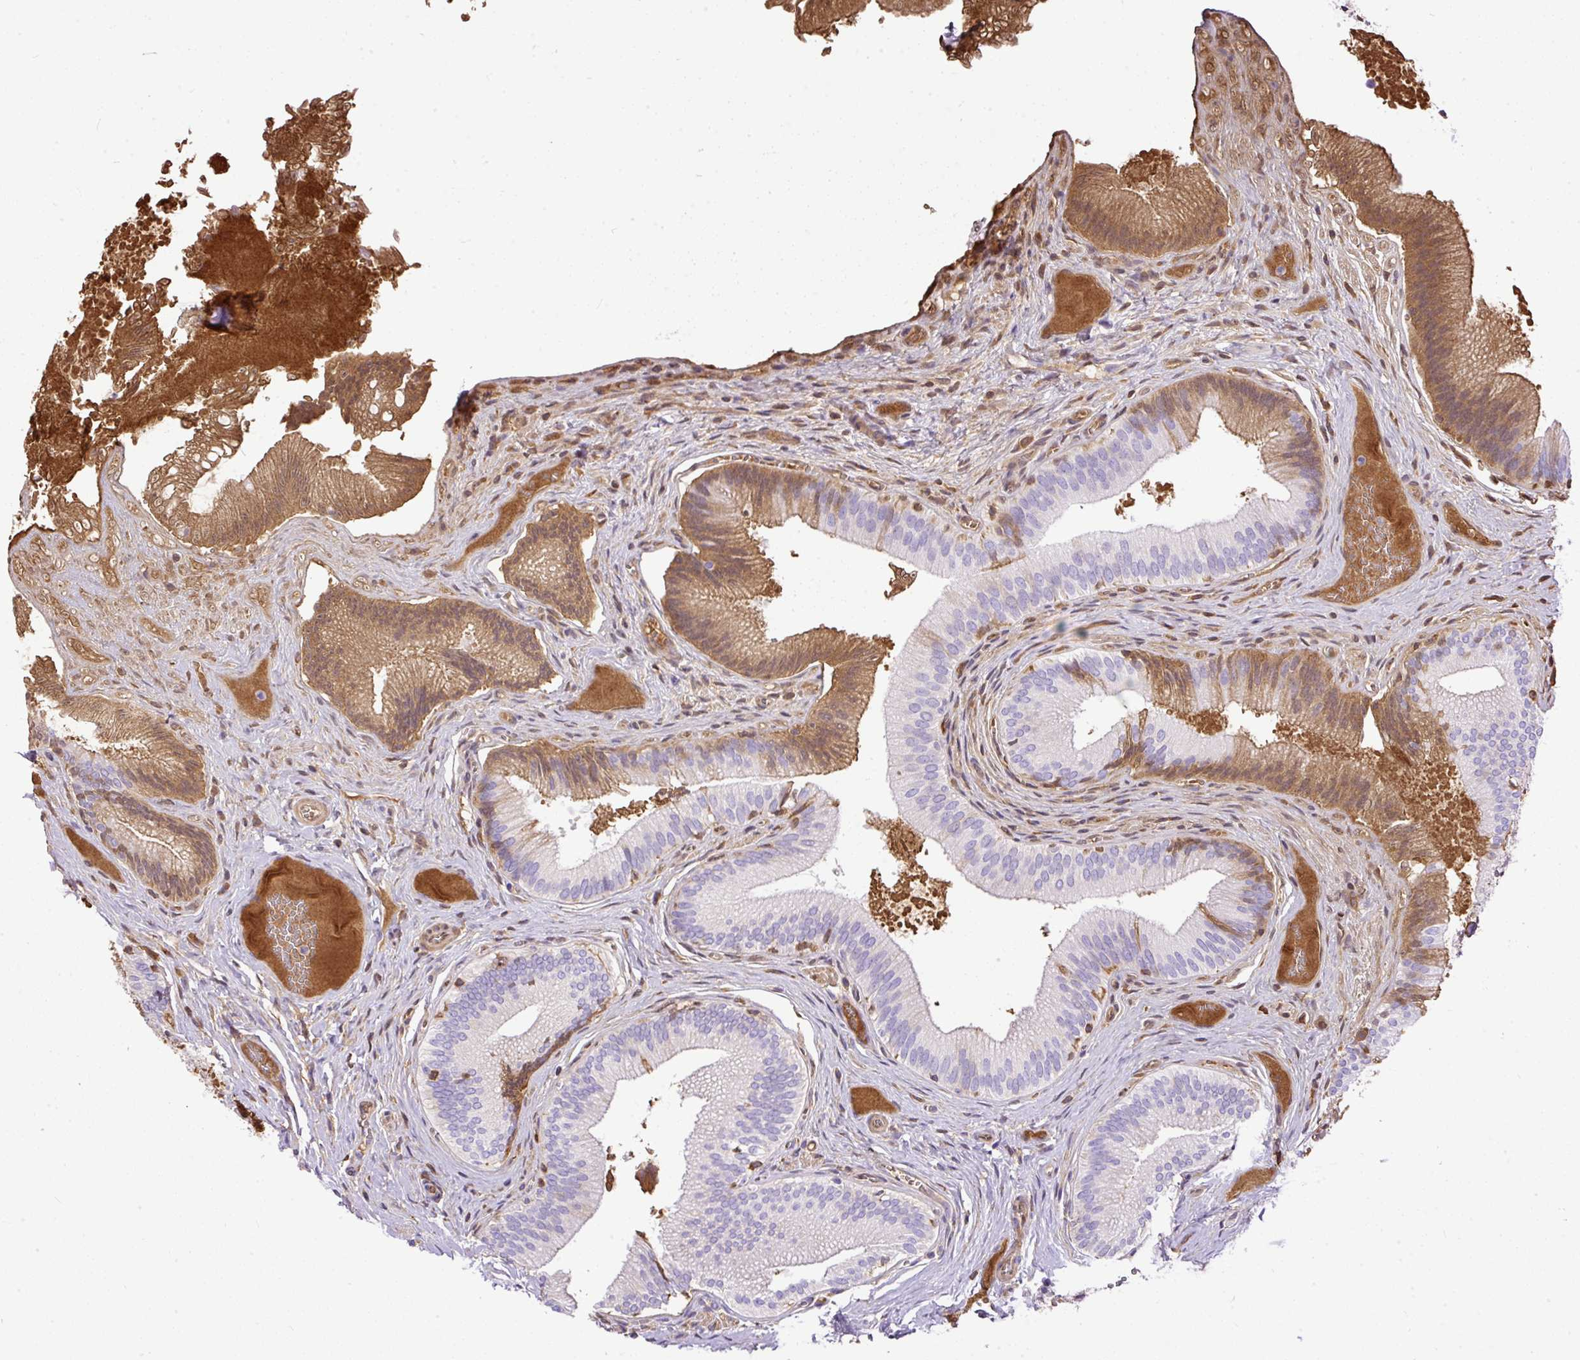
{"staining": {"intensity": "moderate", "quantity": "25%-75%", "location": "cytoplasmic/membranous,nuclear"}, "tissue": "gallbladder", "cell_type": "Glandular cells", "image_type": "normal", "snomed": [{"axis": "morphology", "description": "Normal tissue, NOS"}, {"axis": "topography", "description": "Gallbladder"}], "caption": "Brown immunohistochemical staining in benign gallbladder displays moderate cytoplasmic/membranous,nuclear expression in about 25%-75% of glandular cells. The protein is stained brown, and the nuclei are stained in blue (DAB (3,3'-diaminobenzidine) IHC with brightfield microscopy, high magnification).", "gene": "CLEC3B", "patient": {"sex": "male", "age": 17}}